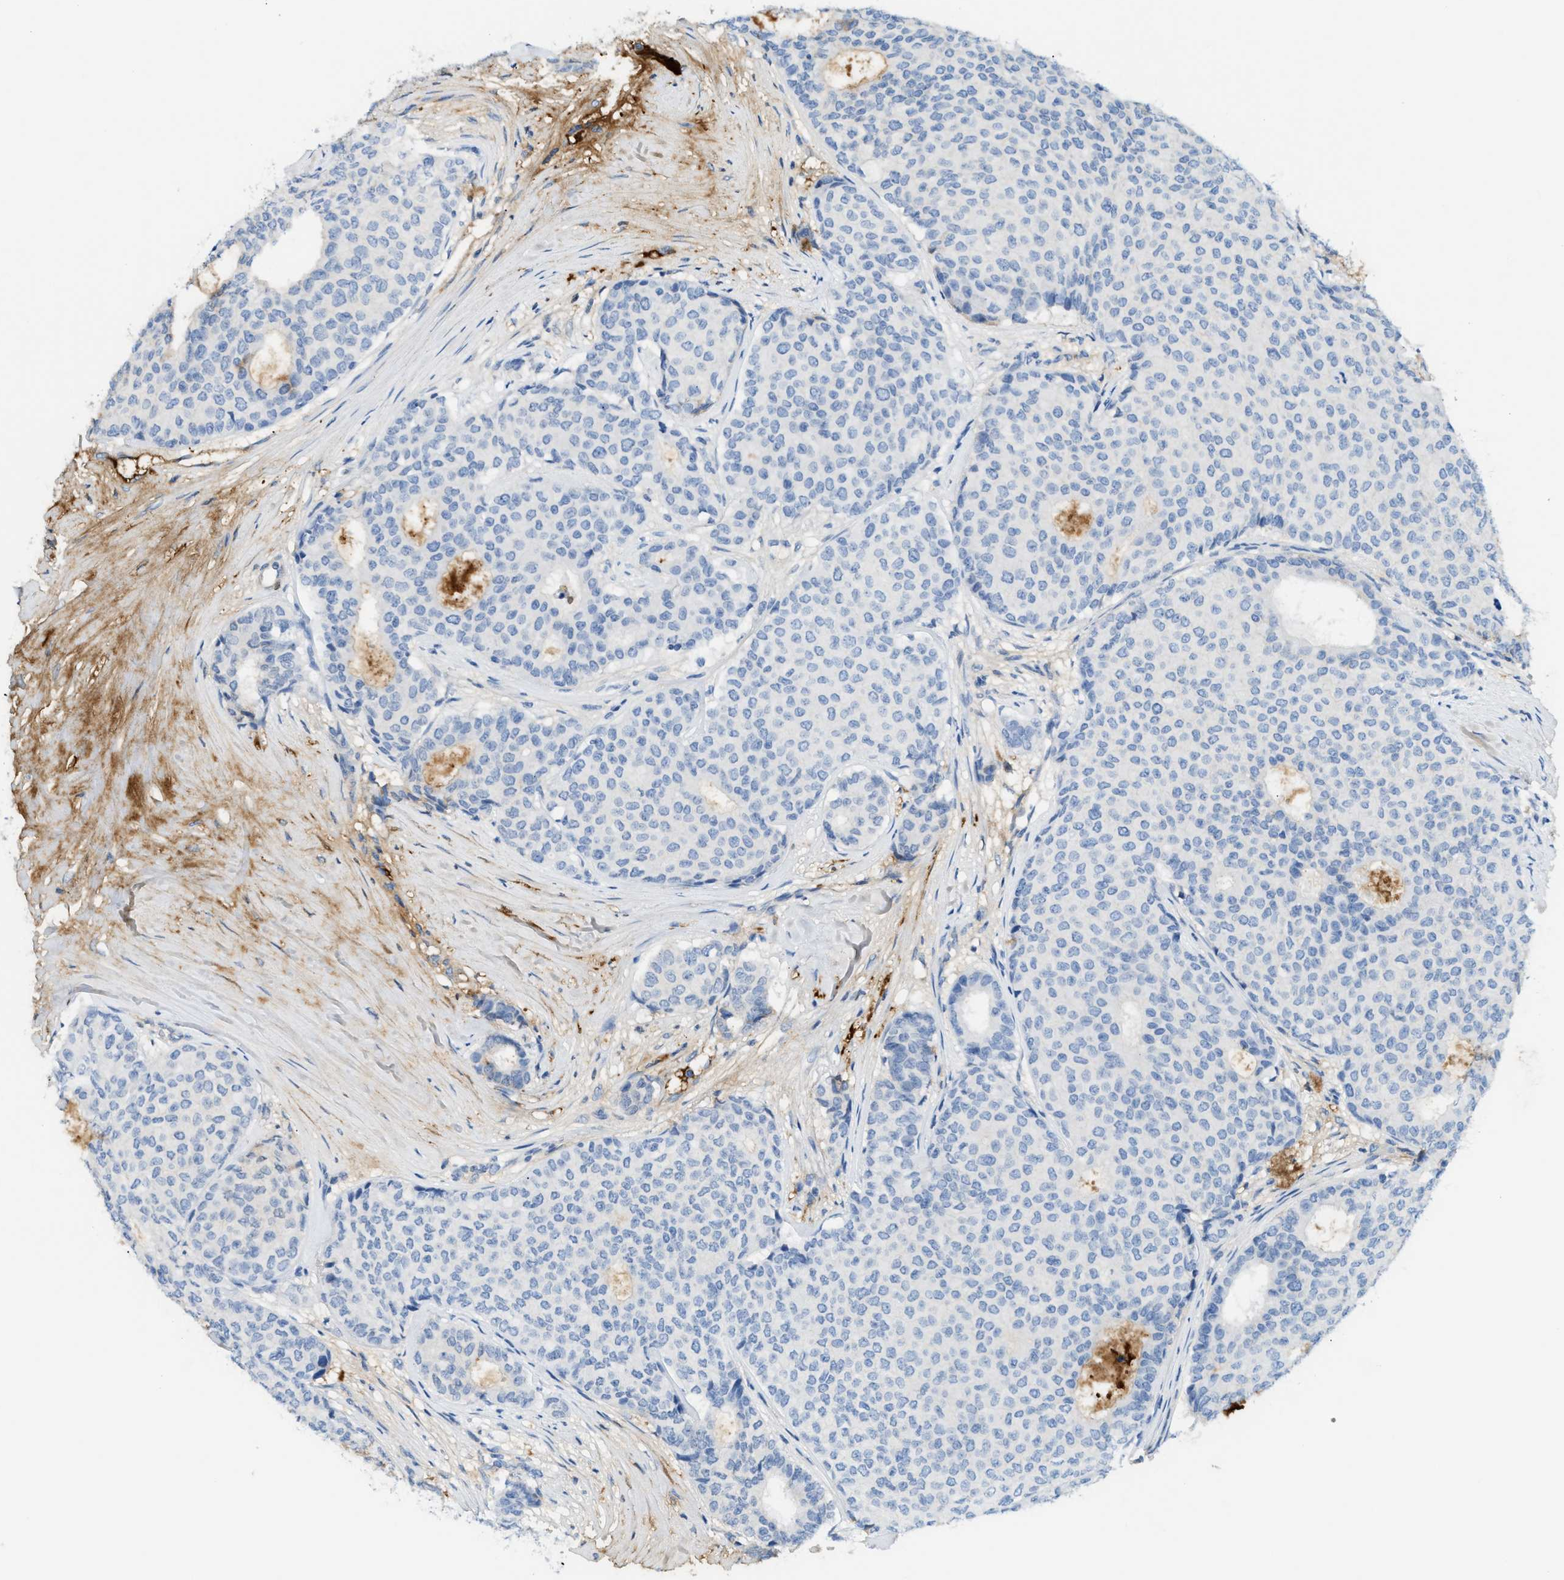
{"staining": {"intensity": "negative", "quantity": "none", "location": "none"}, "tissue": "breast cancer", "cell_type": "Tumor cells", "image_type": "cancer", "snomed": [{"axis": "morphology", "description": "Duct carcinoma"}, {"axis": "topography", "description": "Breast"}], "caption": "IHC histopathology image of neoplastic tissue: breast cancer stained with DAB (3,3'-diaminobenzidine) shows no significant protein staining in tumor cells.", "gene": "CFI", "patient": {"sex": "female", "age": 75}}